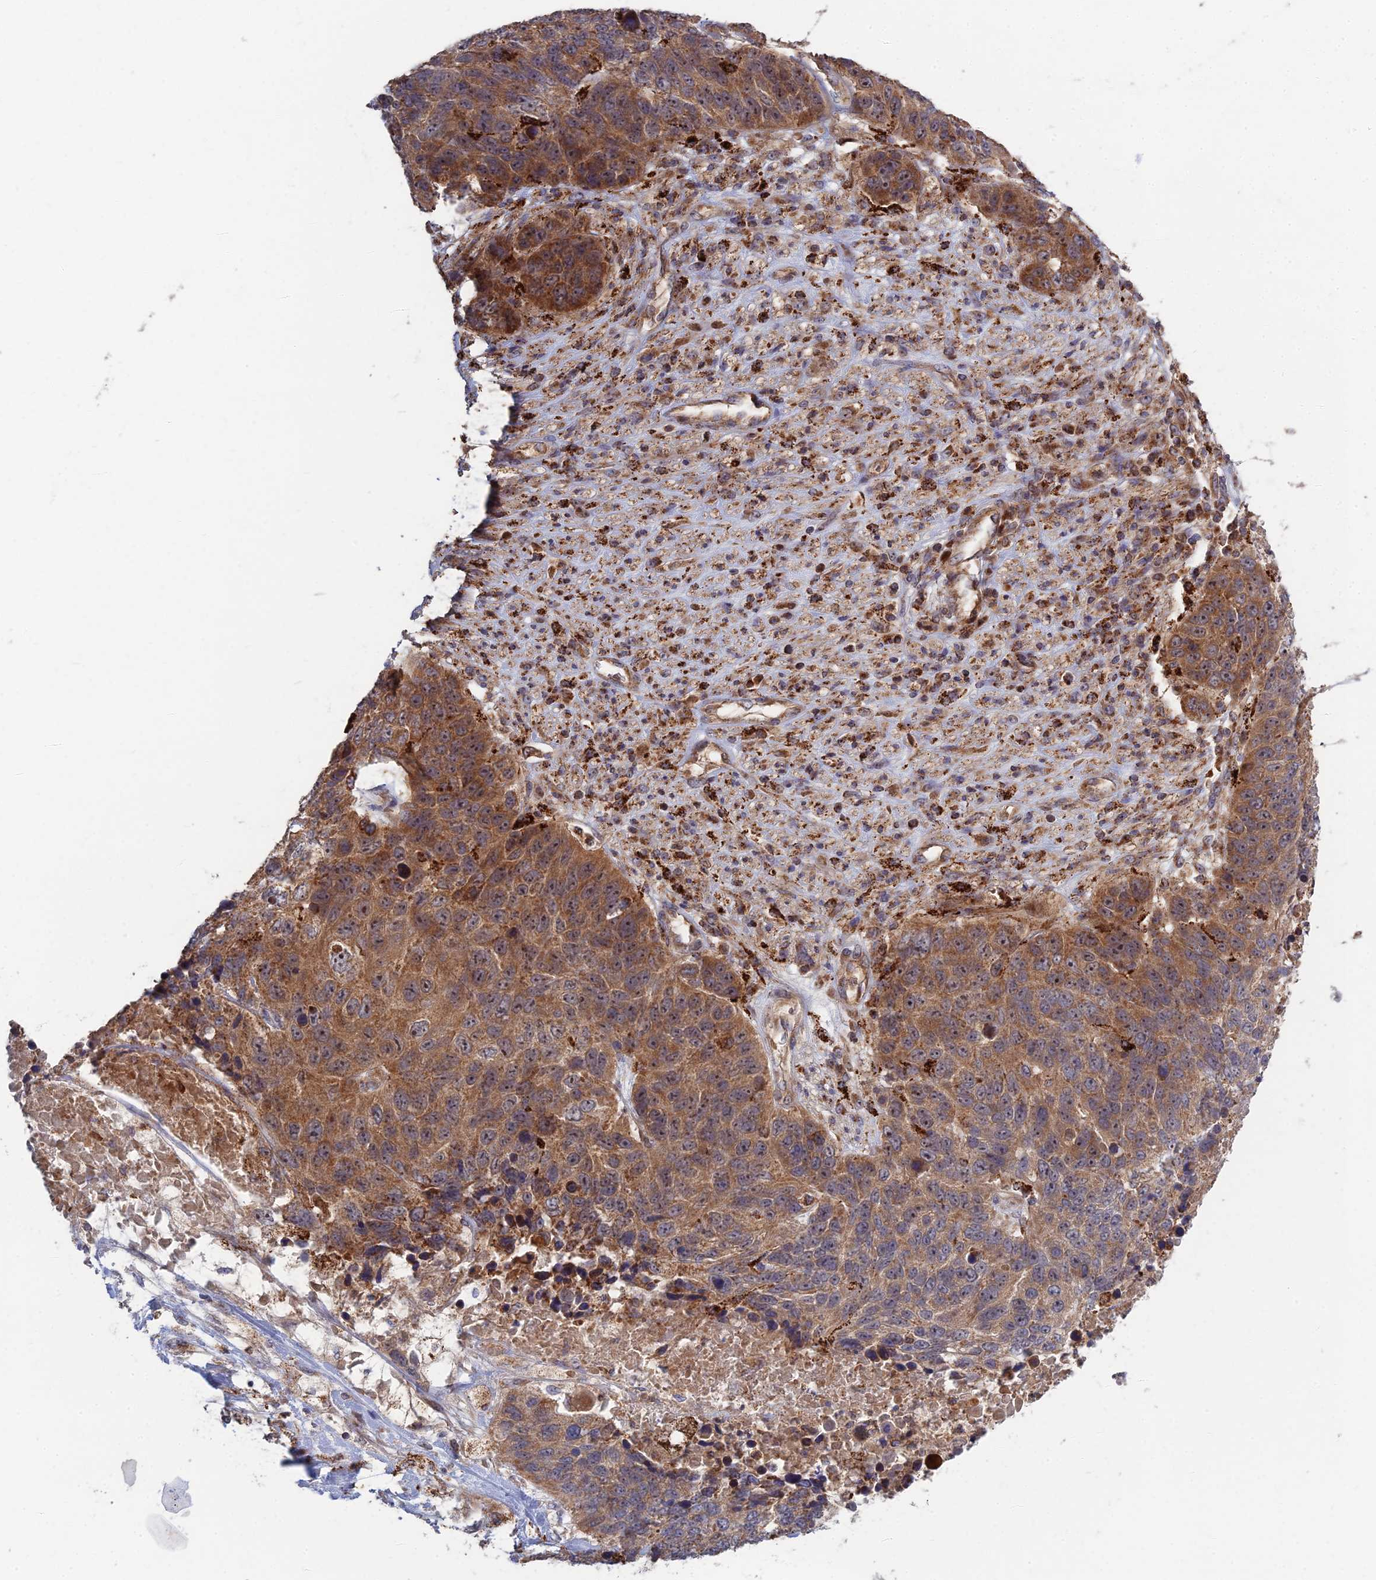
{"staining": {"intensity": "moderate", "quantity": ">75%", "location": "cytoplasmic/membranous"}, "tissue": "lung cancer", "cell_type": "Tumor cells", "image_type": "cancer", "snomed": [{"axis": "morphology", "description": "Normal tissue, NOS"}, {"axis": "morphology", "description": "Squamous cell carcinoma, NOS"}, {"axis": "topography", "description": "Lymph node"}, {"axis": "topography", "description": "Lung"}], "caption": "Moderate cytoplasmic/membranous expression for a protein is seen in about >75% of tumor cells of squamous cell carcinoma (lung) using immunohistochemistry.", "gene": "RIC8B", "patient": {"sex": "male", "age": 66}}